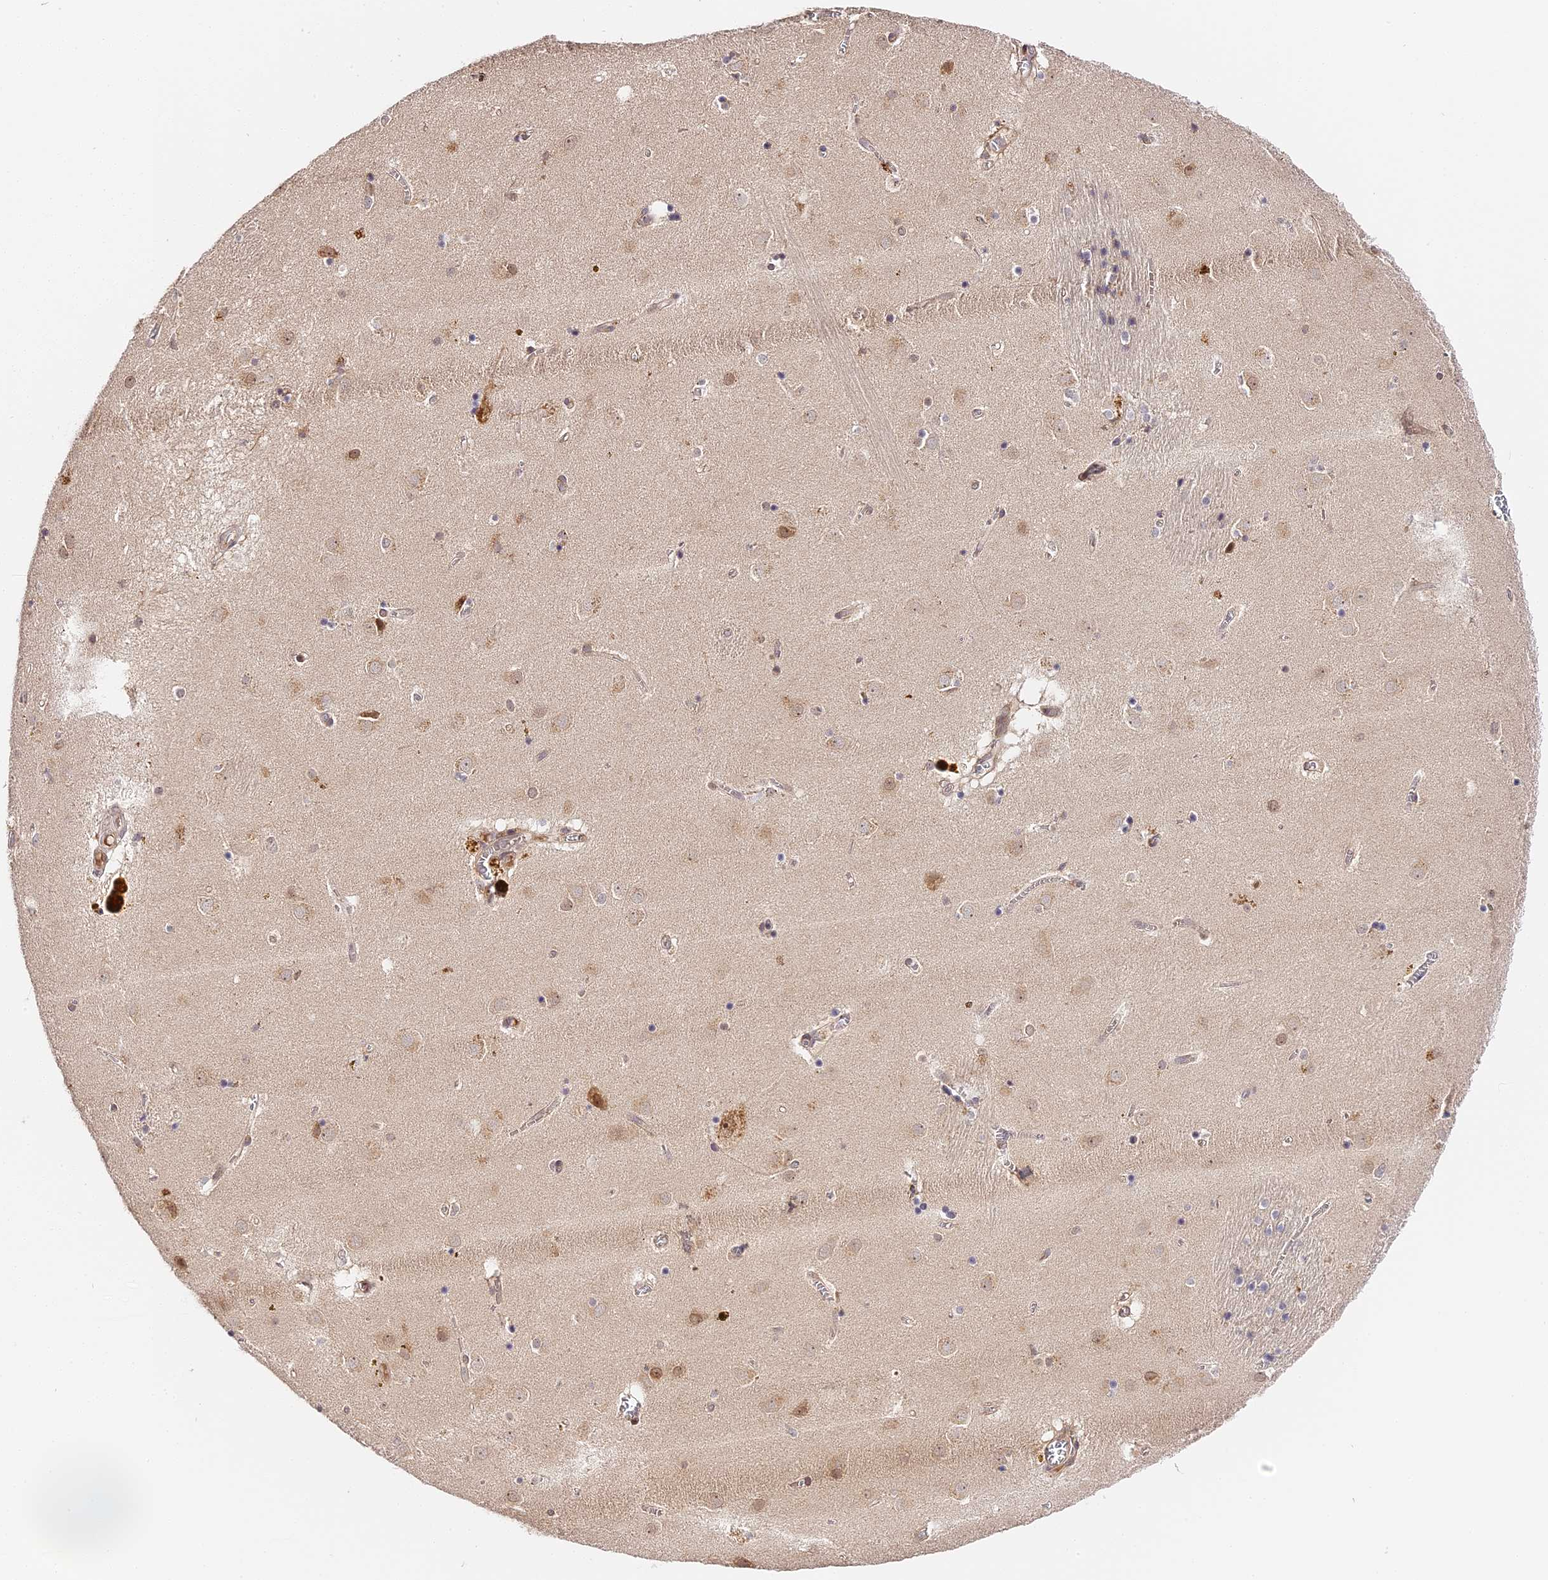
{"staining": {"intensity": "weak", "quantity": "<25%", "location": "cytoplasmic/membranous"}, "tissue": "caudate", "cell_type": "Glial cells", "image_type": "normal", "snomed": [{"axis": "morphology", "description": "Normal tissue, NOS"}, {"axis": "topography", "description": "Lateral ventricle wall"}], "caption": "High magnification brightfield microscopy of benign caudate stained with DAB (brown) and counterstained with hematoxylin (blue): glial cells show no significant expression. (Stains: DAB immunohistochemistry (IHC) with hematoxylin counter stain, Microscopy: brightfield microscopy at high magnification).", "gene": "IMPACT", "patient": {"sex": "male", "age": 70}}